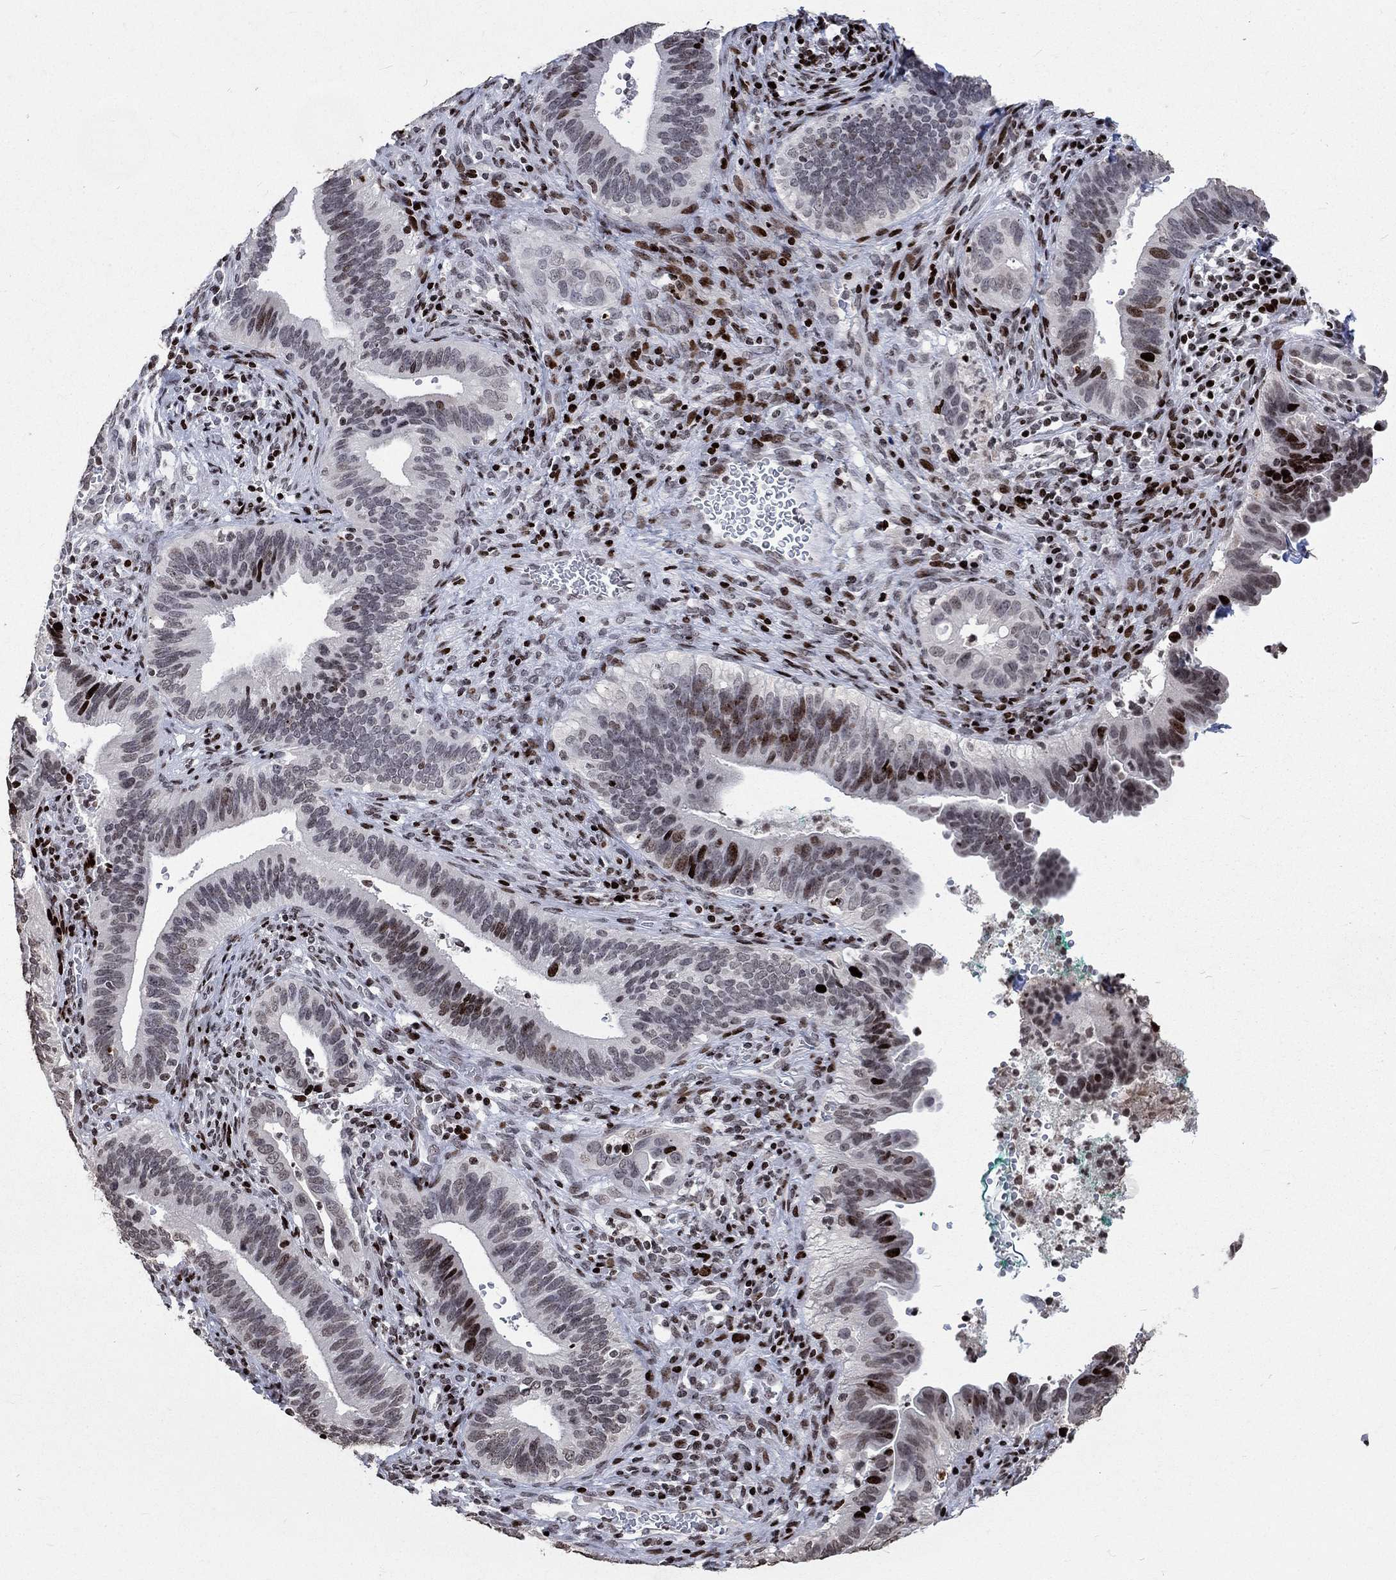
{"staining": {"intensity": "strong", "quantity": "<25%", "location": "nuclear"}, "tissue": "cervical cancer", "cell_type": "Tumor cells", "image_type": "cancer", "snomed": [{"axis": "morphology", "description": "Adenocarcinoma, NOS"}, {"axis": "topography", "description": "Cervix"}], "caption": "Immunohistochemical staining of human adenocarcinoma (cervical) exhibits strong nuclear protein expression in approximately <25% of tumor cells.", "gene": "SRSF3", "patient": {"sex": "female", "age": 42}}